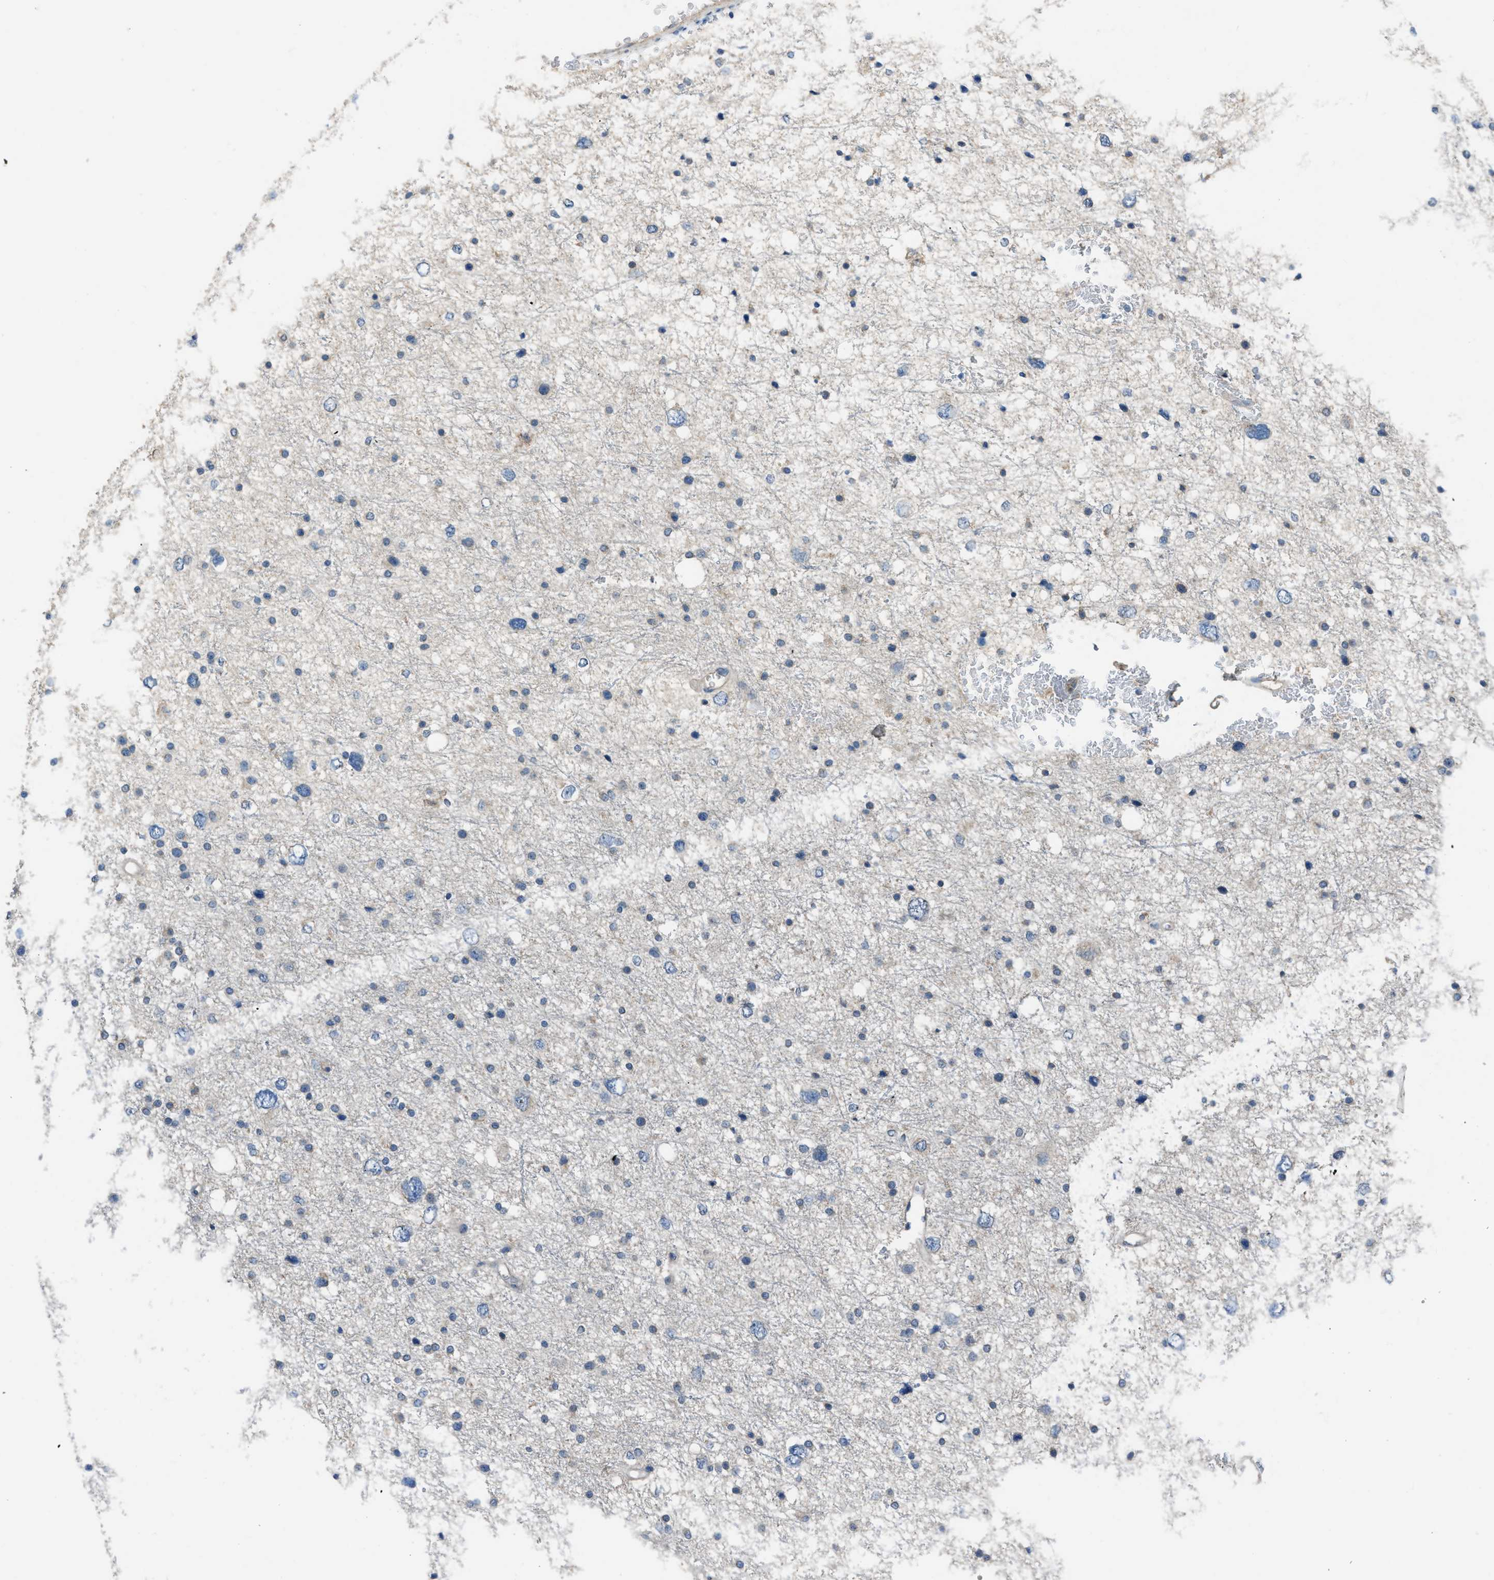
{"staining": {"intensity": "weak", "quantity": "<25%", "location": "cytoplasmic/membranous"}, "tissue": "glioma", "cell_type": "Tumor cells", "image_type": "cancer", "snomed": [{"axis": "morphology", "description": "Glioma, malignant, Low grade"}, {"axis": "topography", "description": "Brain"}], "caption": "Malignant low-grade glioma stained for a protein using immunohistochemistry (IHC) shows no positivity tumor cells.", "gene": "MIS18A", "patient": {"sex": "female", "age": 37}}